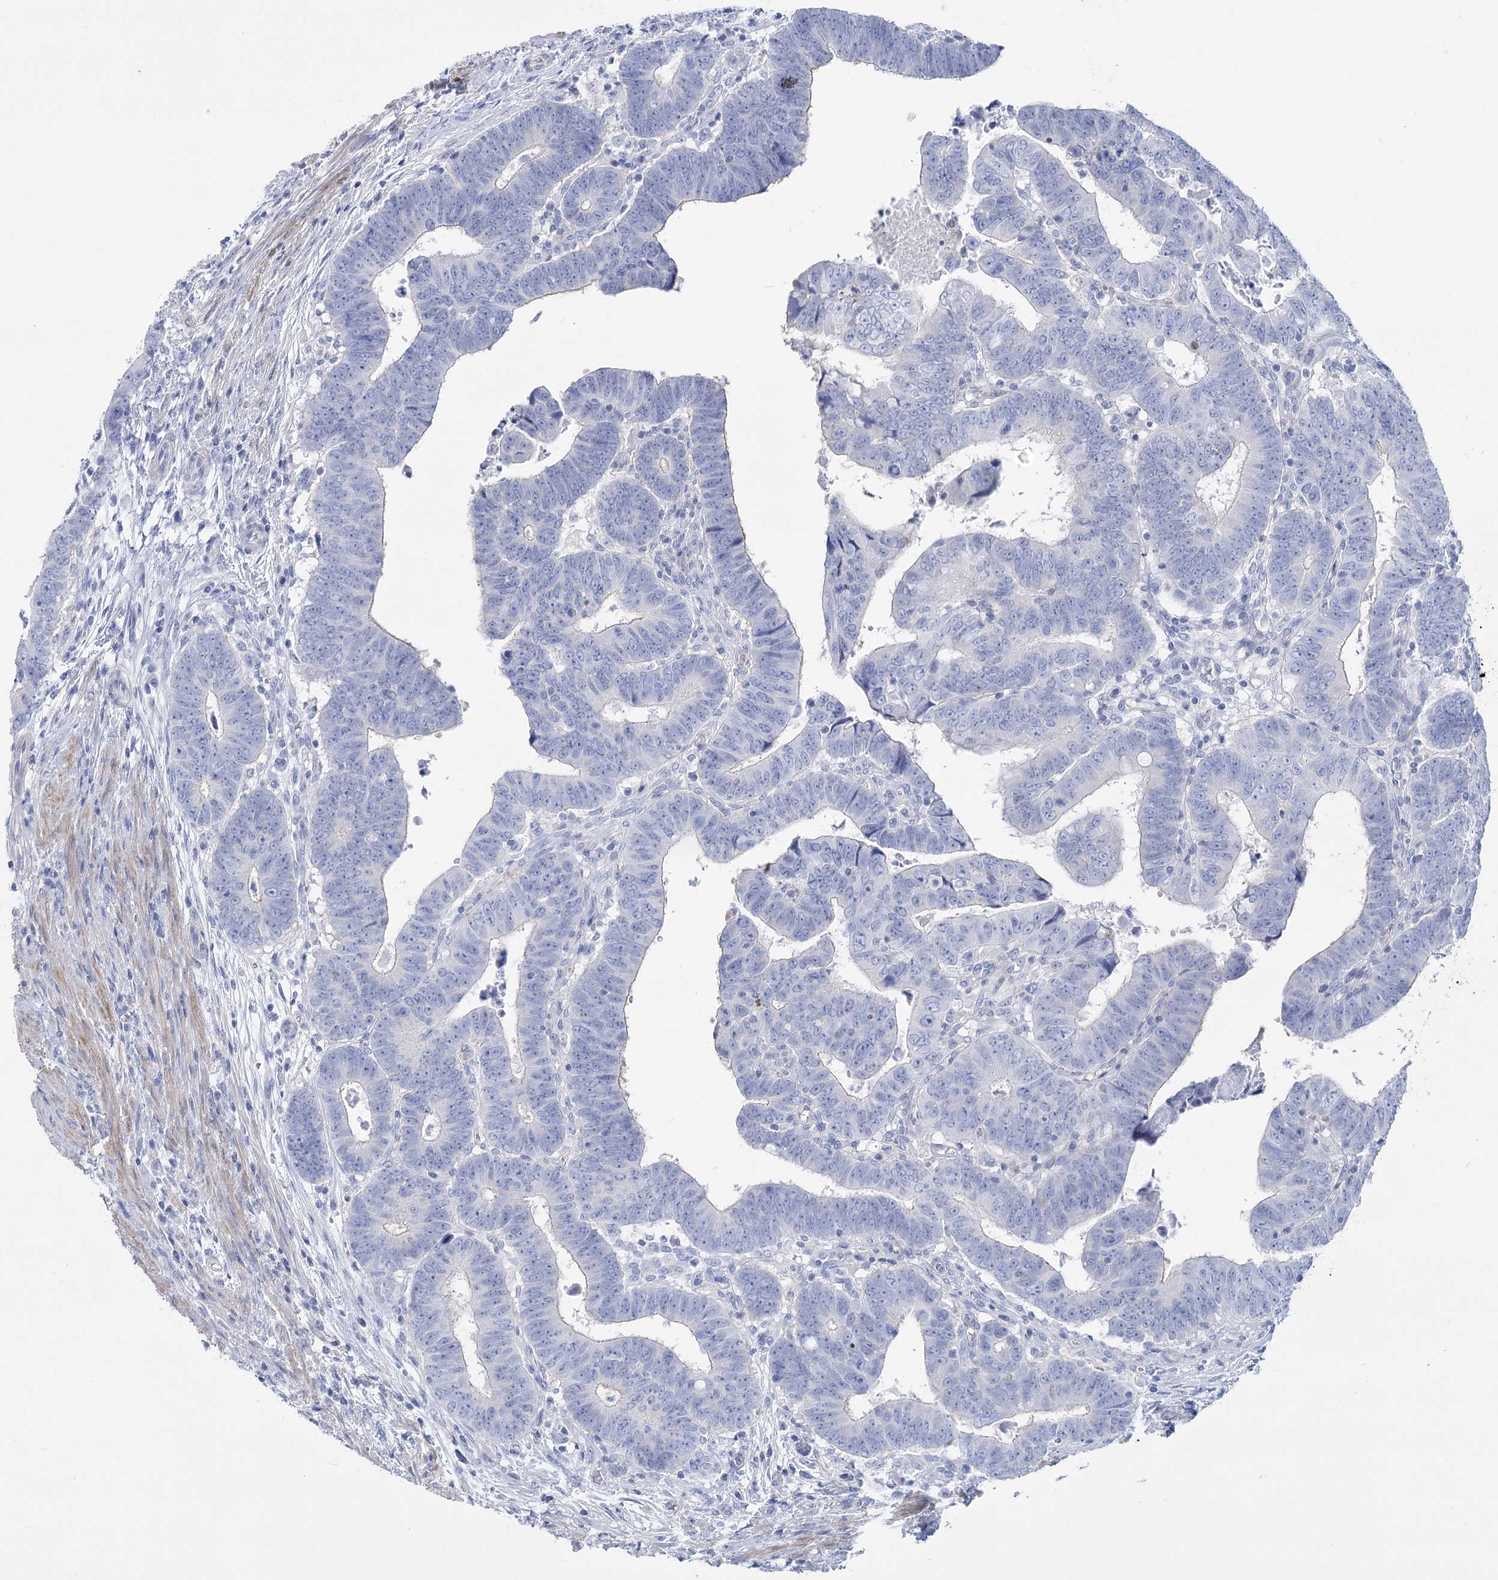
{"staining": {"intensity": "negative", "quantity": "none", "location": "none"}, "tissue": "colorectal cancer", "cell_type": "Tumor cells", "image_type": "cancer", "snomed": [{"axis": "morphology", "description": "Normal tissue, NOS"}, {"axis": "morphology", "description": "Adenocarcinoma, NOS"}, {"axis": "topography", "description": "Rectum"}], "caption": "Colorectal adenocarcinoma was stained to show a protein in brown. There is no significant positivity in tumor cells.", "gene": "PCDHA1", "patient": {"sex": "female", "age": 65}}